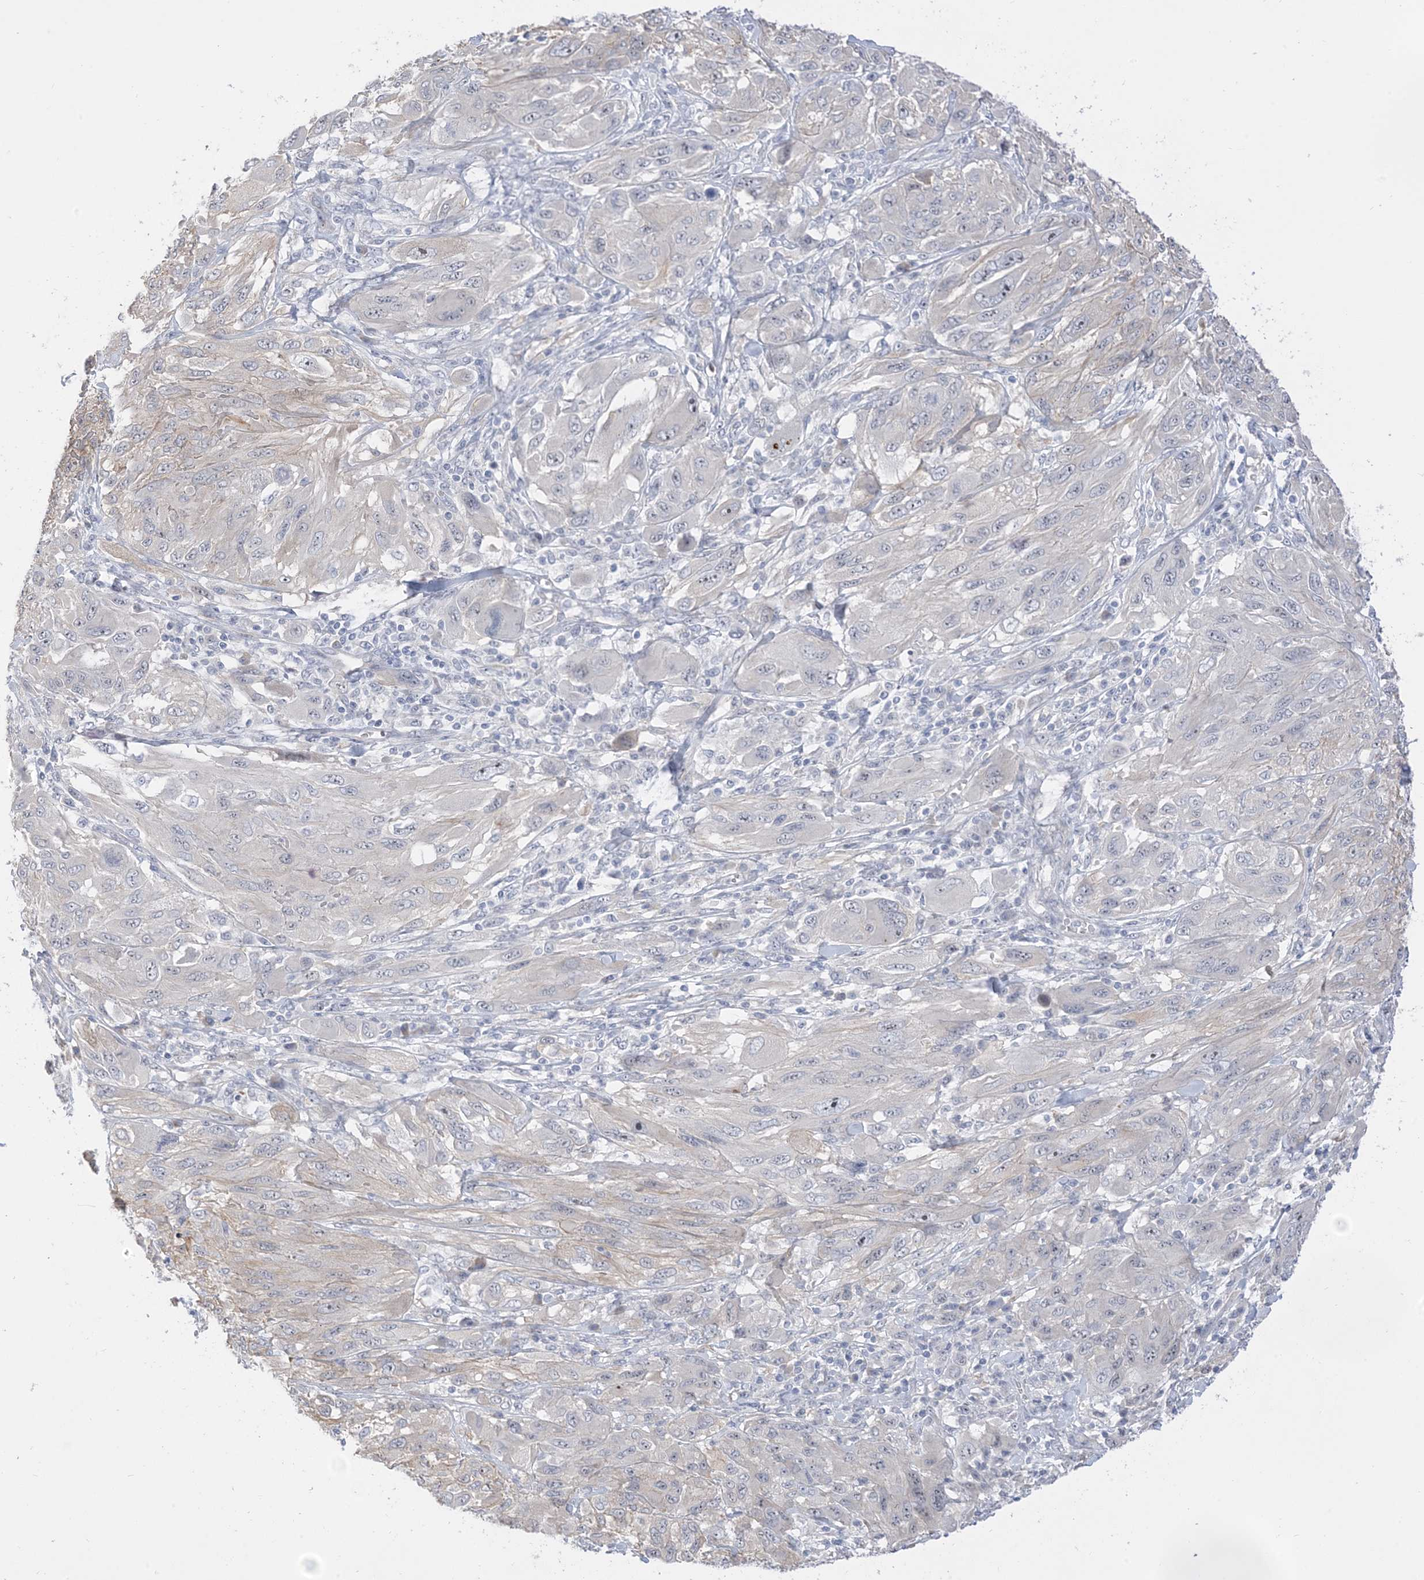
{"staining": {"intensity": "negative", "quantity": "none", "location": "none"}, "tissue": "melanoma", "cell_type": "Tumor cells", "image_type": "cancer", "snomed": [{"axis": "morphology", "description": "Malignant melanoma, NOS"}, {"axis": "topography", "description": "Skin"}], "caption": "The immunohistochemistry (IHC) image has no significant staining in tumor cells of melanoma tissue.", "gene": "IL36B", "patient": {"sex": "female", "age": 91}}